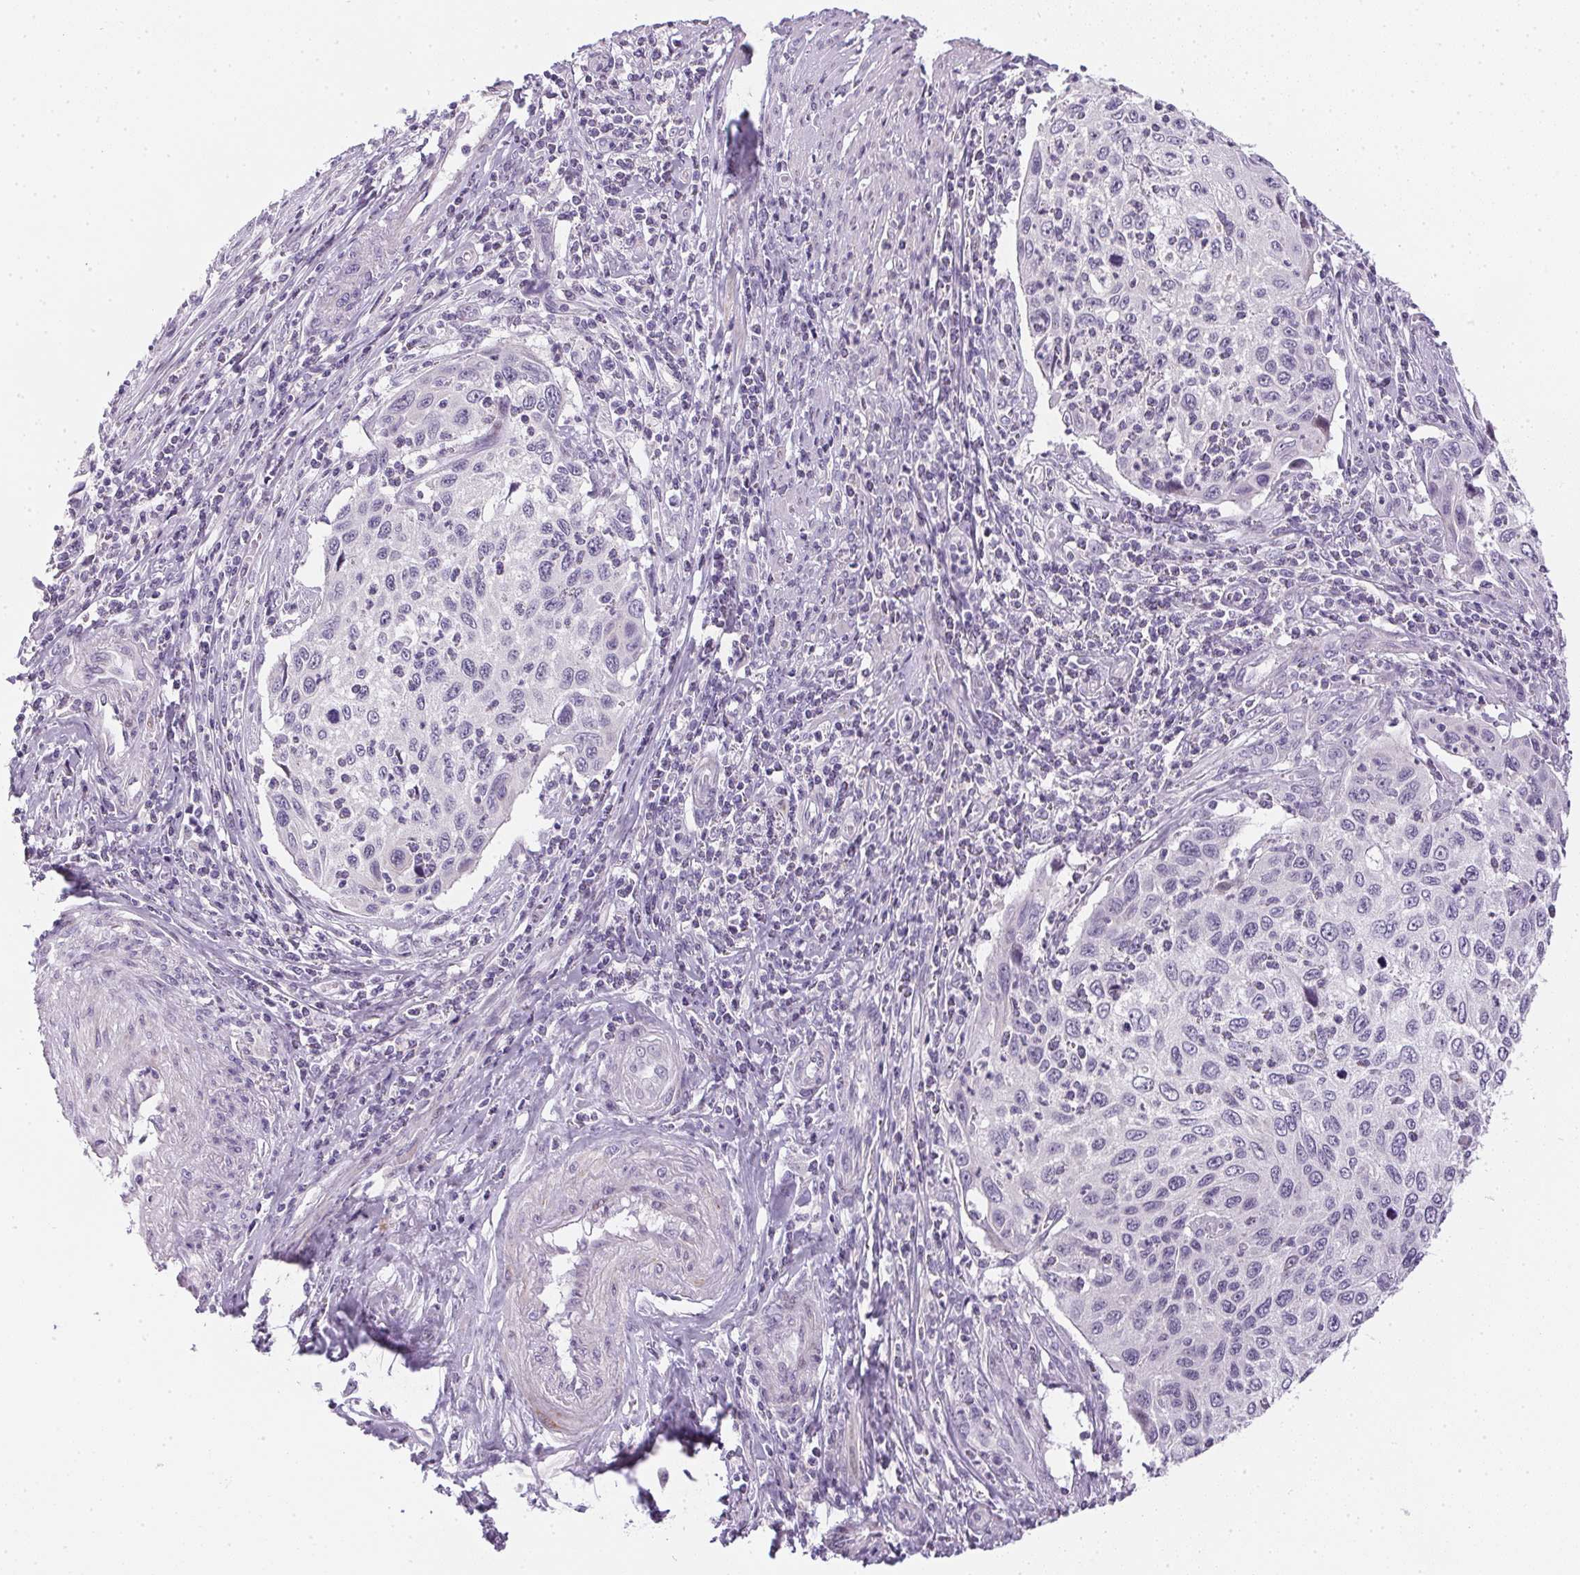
{"staining": {"intensity": "negative", "quantity": "none", "location": "none"}, "tissue": "cervical cancer", "cell_type": "Tumor cells", "image_type": "cancer", "snomed": [{"axis": "morphology", "description": "Squamous cell carcinoma, NOS"}, {"axis": "topography", "description": "Cervix"}], "caption": "A histopathology image of cervical cancer stained for a protein reveals no brown staining in tumor cells.", "gene": "GSDMC", "patient": {"sex": "female", "age": 70}}